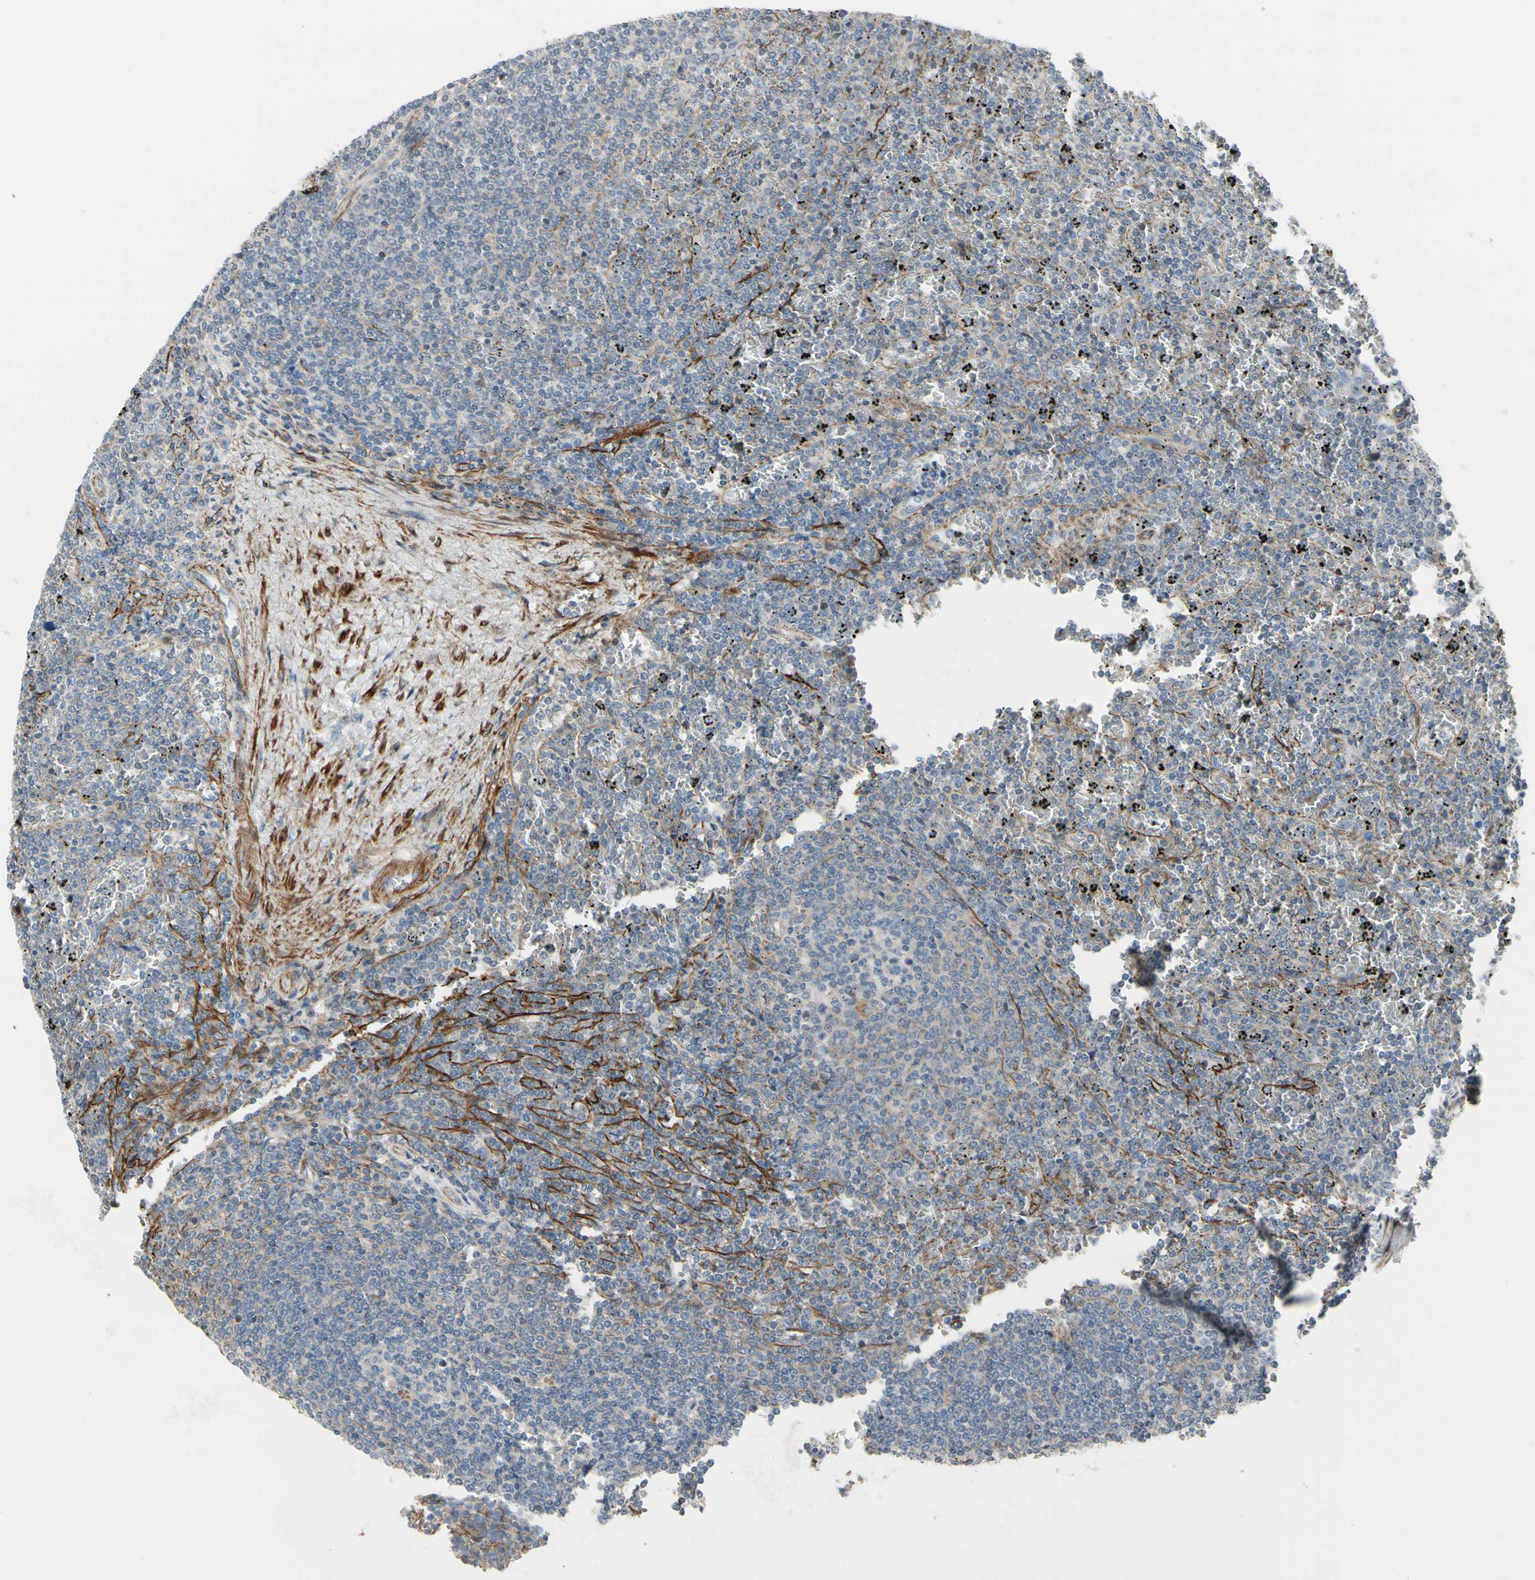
{"staining": {"intensity": "weak", "quantity": "<25%", "location": "cytoplasmic/membranous"}, "tissue": "lymphoma", "cell_type": "Tumor cells", "image_type": "cancer", "snomed": [{"axis": "morphology", "description": "Malignant lymphoma, non-Hodgkin's type, Low grade"}, {"axis": "topography", "description": "Spleen"}], "caption": "Immunohistochemistry (IHC) micrograph of neoplastic tissue: lymphoma stained with DAB exhibits no significant protein positivity in tumor cells.", "gene": "TPM1", "patient": {"sex": "female", "age": 77}}